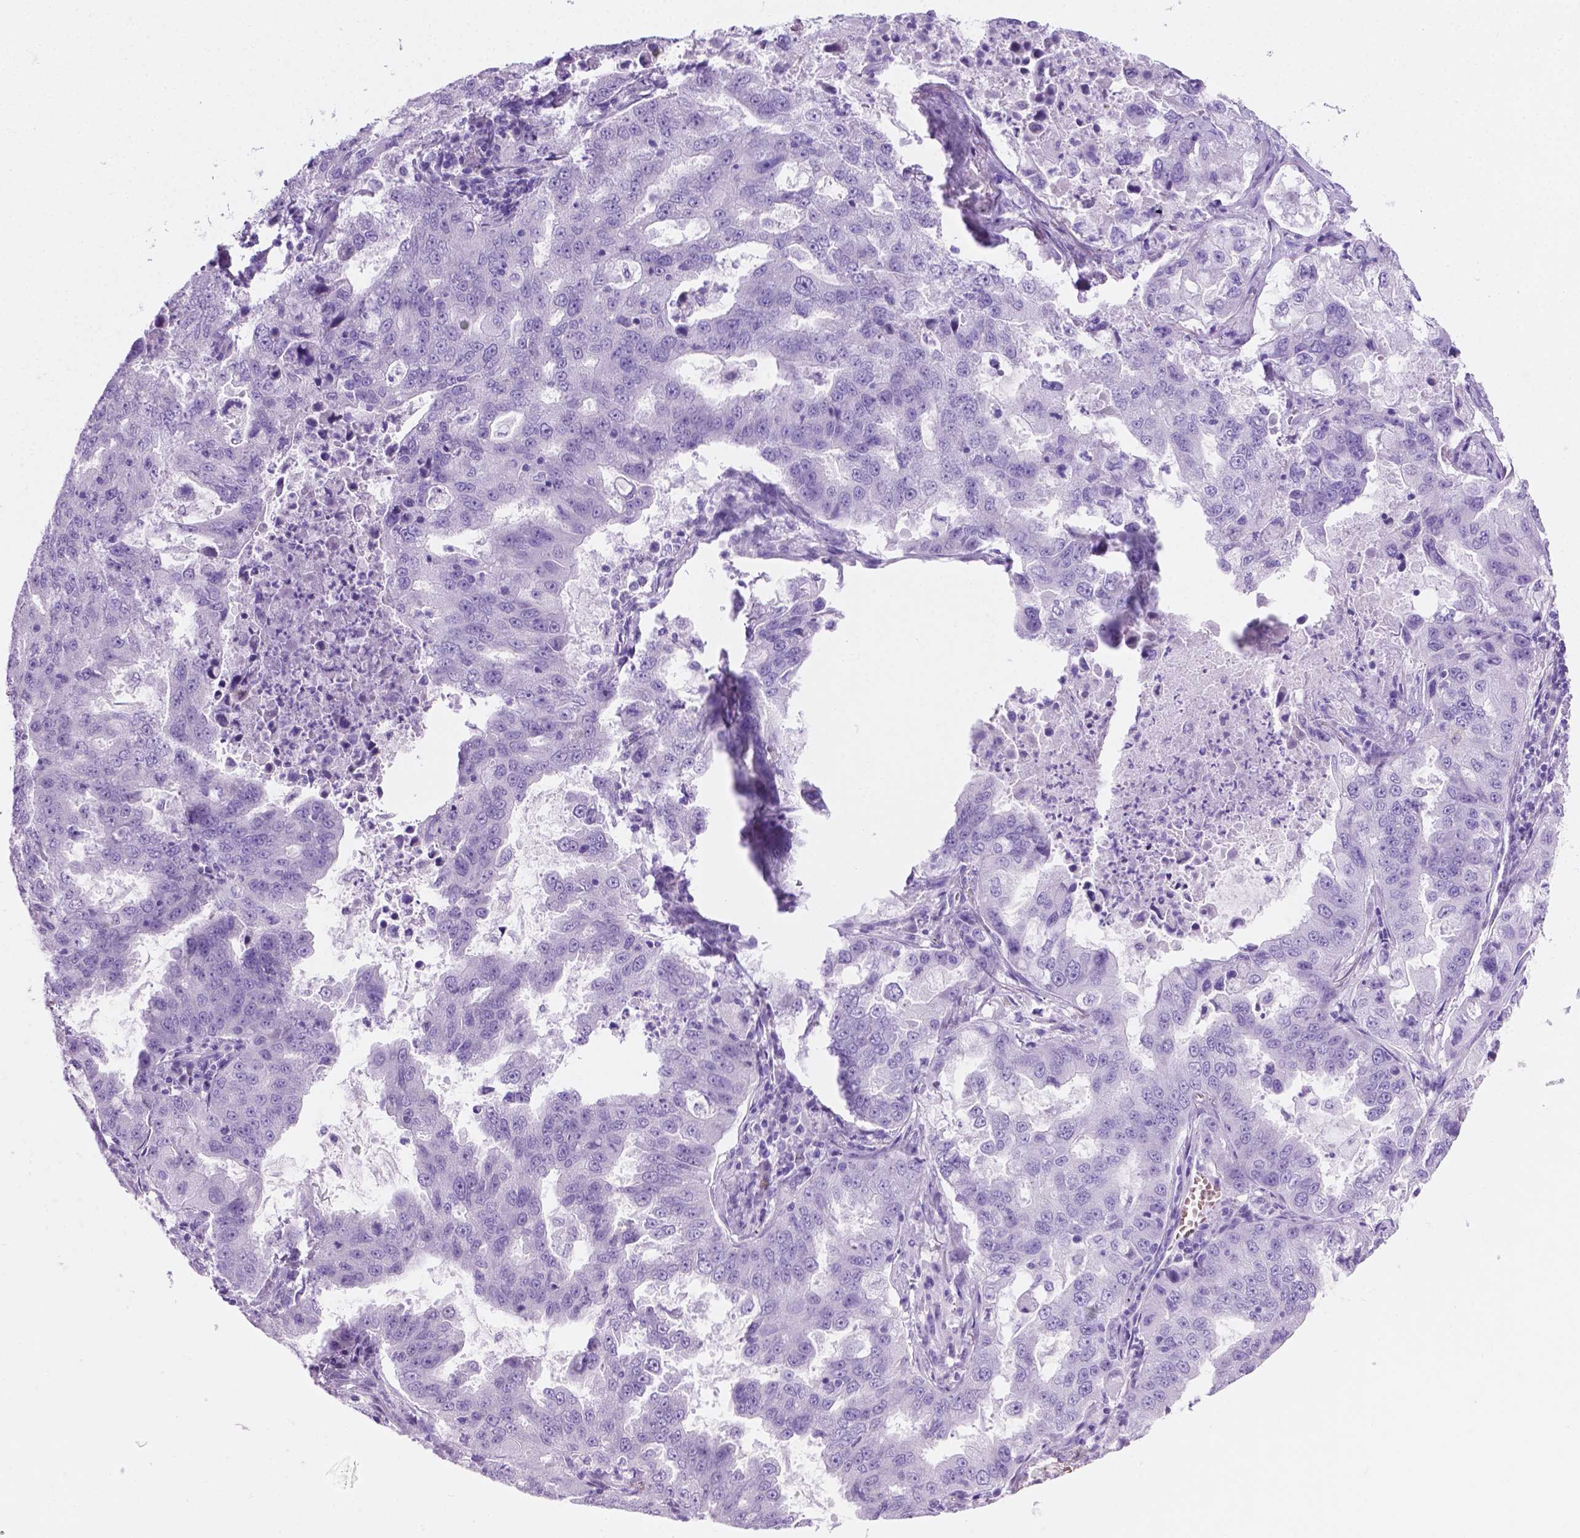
{"staining": {"intensity": "negative", "quantity": "none", "location": "none"}, "tissue": "lung cancer", "cell_type": "Tumor cells", "image_type": "cancer", "snomed": [{"axis": "morphology", "description": "Adenocarcinoma, NOS"}, {"axis": "topography", "description": "Lung"}], "caption": "There is no significant expression in tumor cells of lung adenocarcinoma.", "gene": "GRIN2B", "patient": {"sex": "female", "age": 61}}